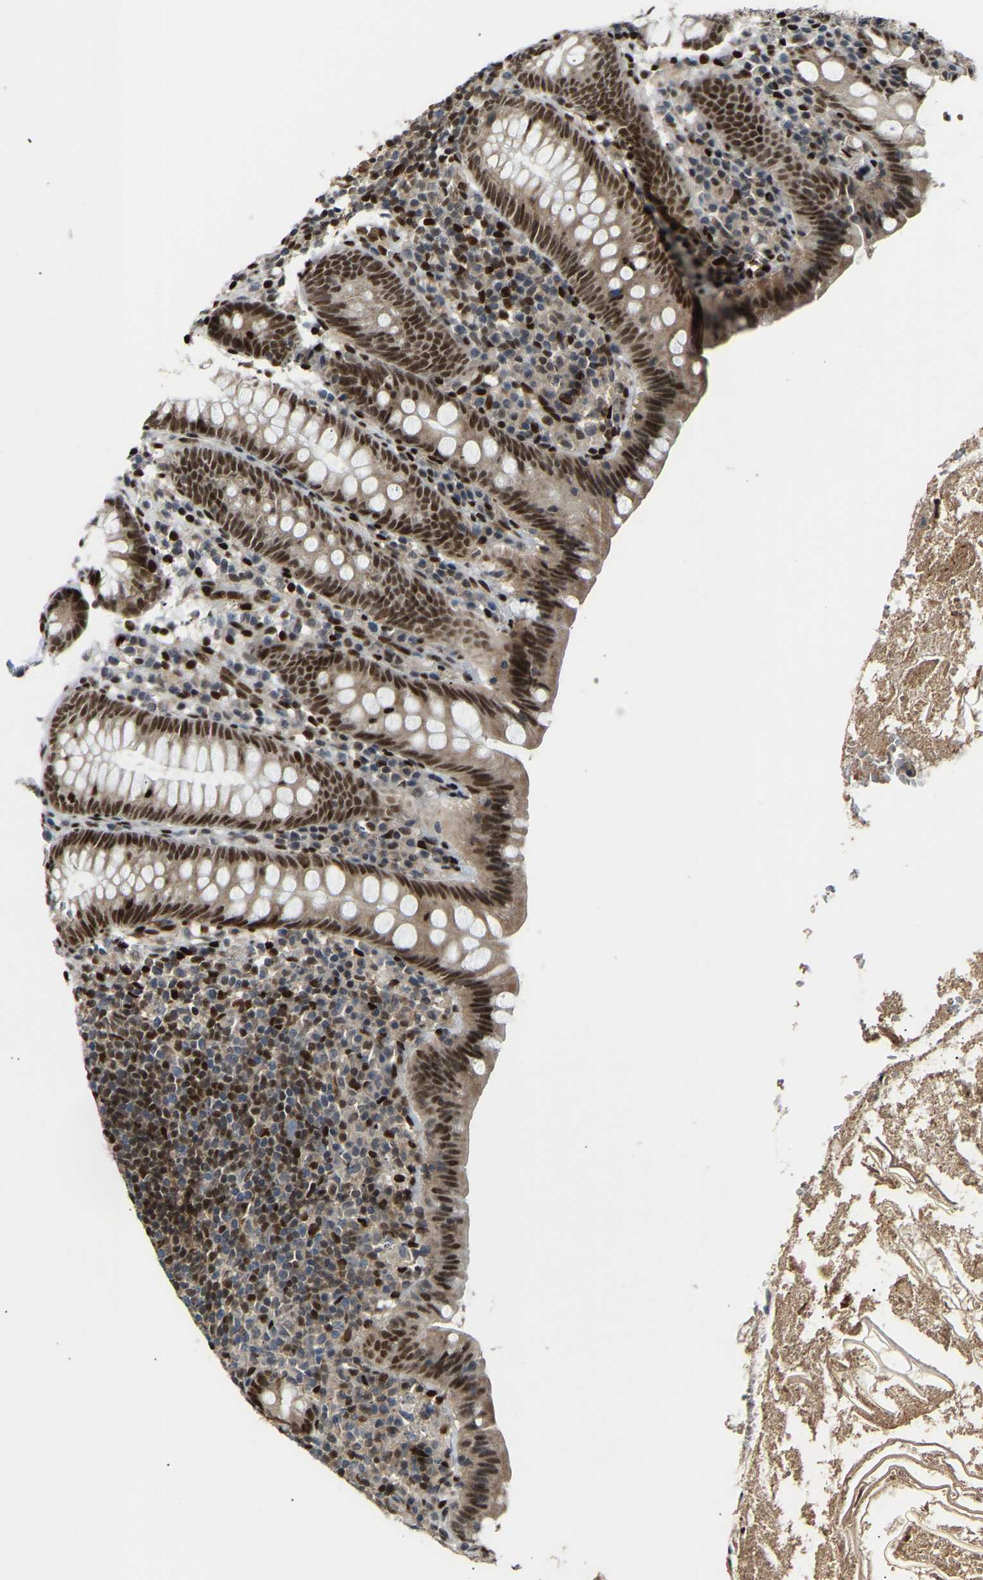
{"staining": {"intensity": "strong", "quantity": ">75%", "location": "nuclear"}, "tissue": "appendix", "cell_type": "Glandular cells", "image_type": "normal", "snomed": [{"axis": "morphology", "description": "Normal tissue, NOS"}, {"axis": "topography", "description": "Appendix"}], "caption": "An immunohistochemistry micrograph of benign tissue is shown. Protein staining in brown highlights strong nuclear positivity in appendix within glandular cells. Using DAB (3,3'-diaminobenzidine) (brown) and hematoxylin (blue) stains, captured at high magnification using brightfield microscopy.", "gene": "SSBP2", "patient": {"sex": "male", "age": 52}}